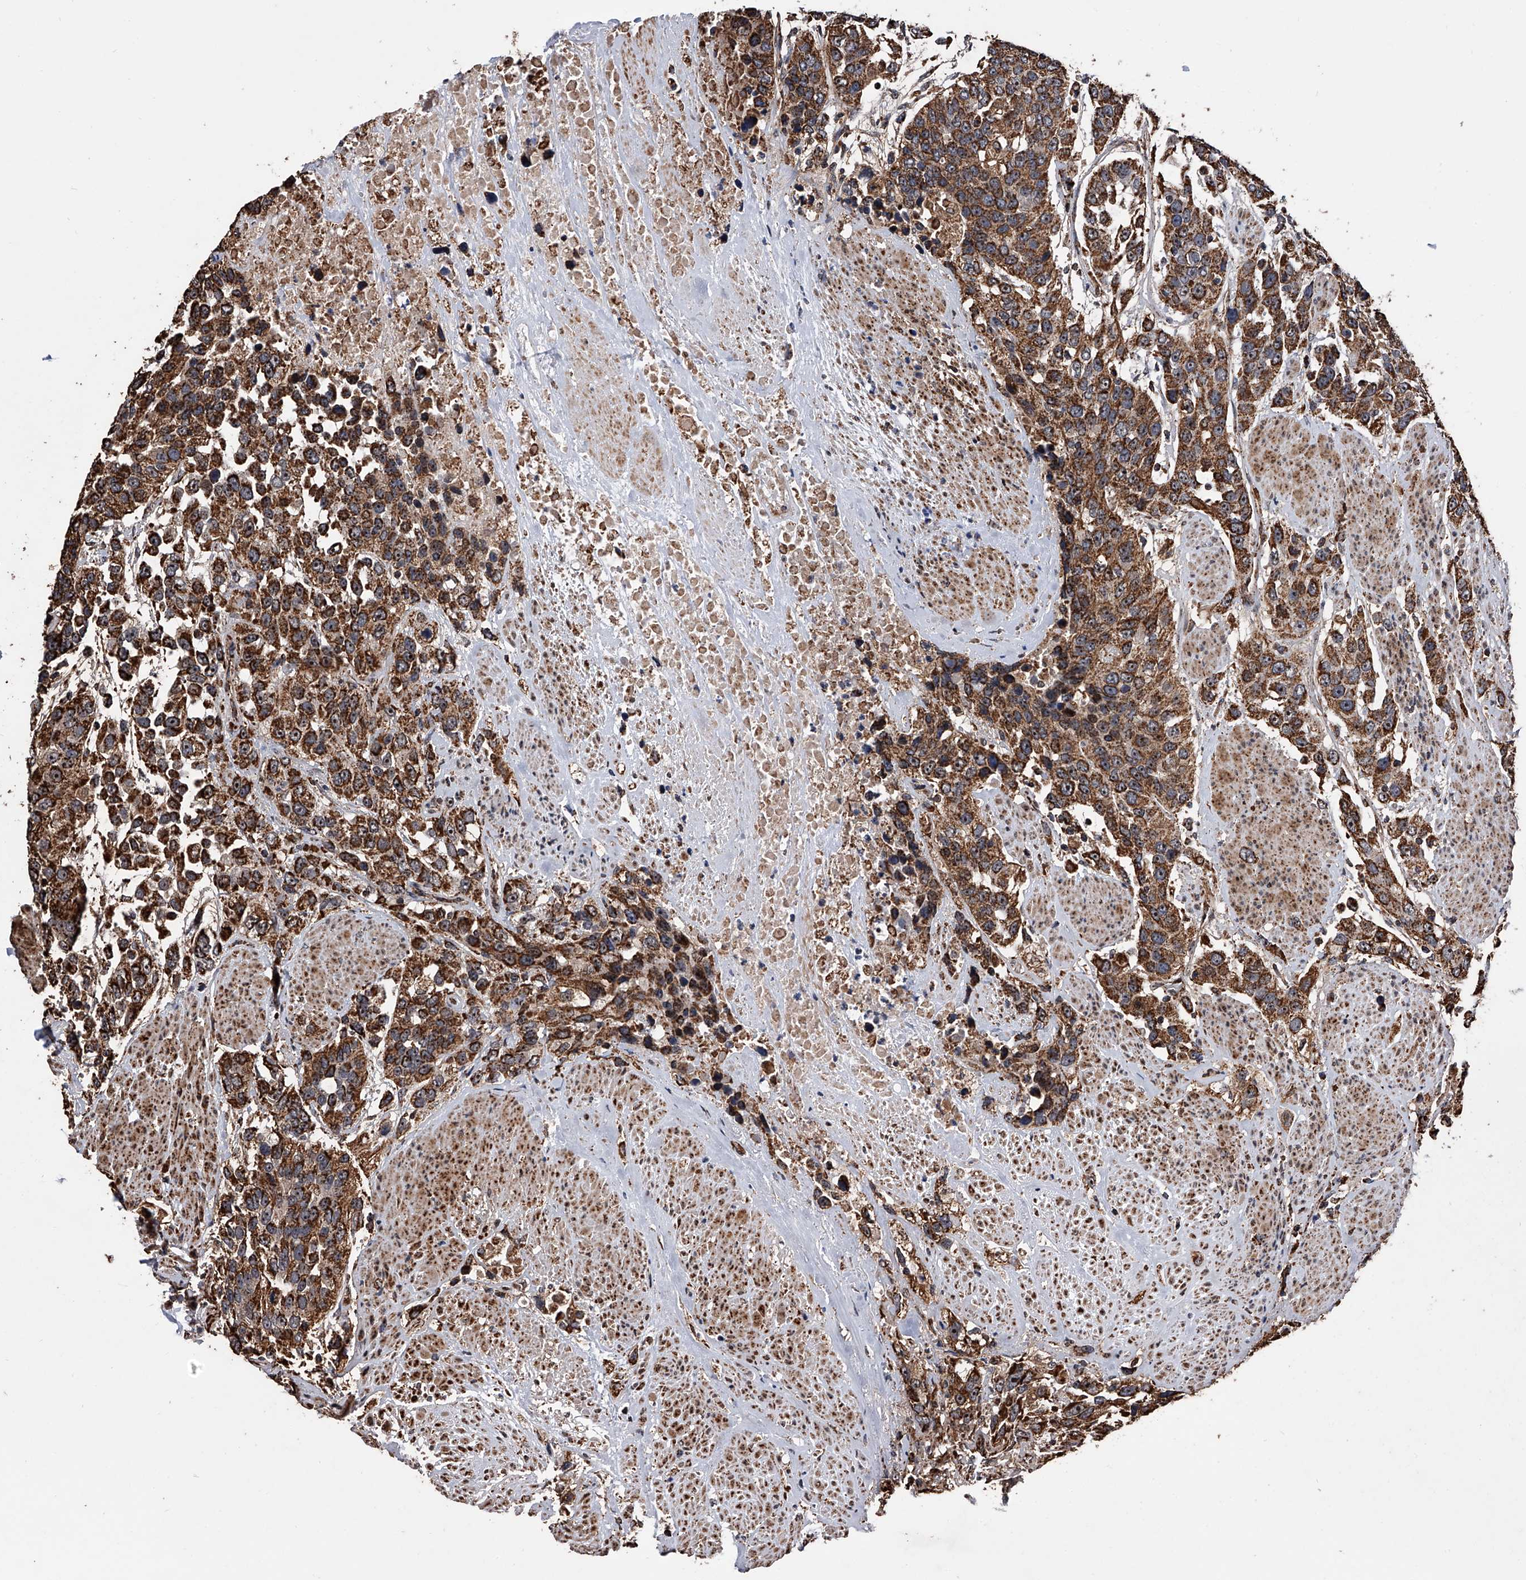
{"staining": {"intensity": "strong", "quantity": ">75%", "location": "cytoplasmic/membranous,nuclear"}, "tissue": "urothelial cancer", "cell_type": "Tumor cells", "image_type": "cancer", "snomed": [{"axis": "morphology", "description": "Urothelial carcinoma, High grade"}, {"axis": "topography", "description": "Urinary bladder"}], "caption": "Immunohistochemistry (IHC) (DAB (3,3'-diaminobenzidine)) staining of human urothelial cancer exhibits strong cytoplasmic/membranous and nuclear protein positivity in approximately >75% of tumor cells.", "gene": "SMPDL3A", "patient": {"sex": "female", "age": 80}}